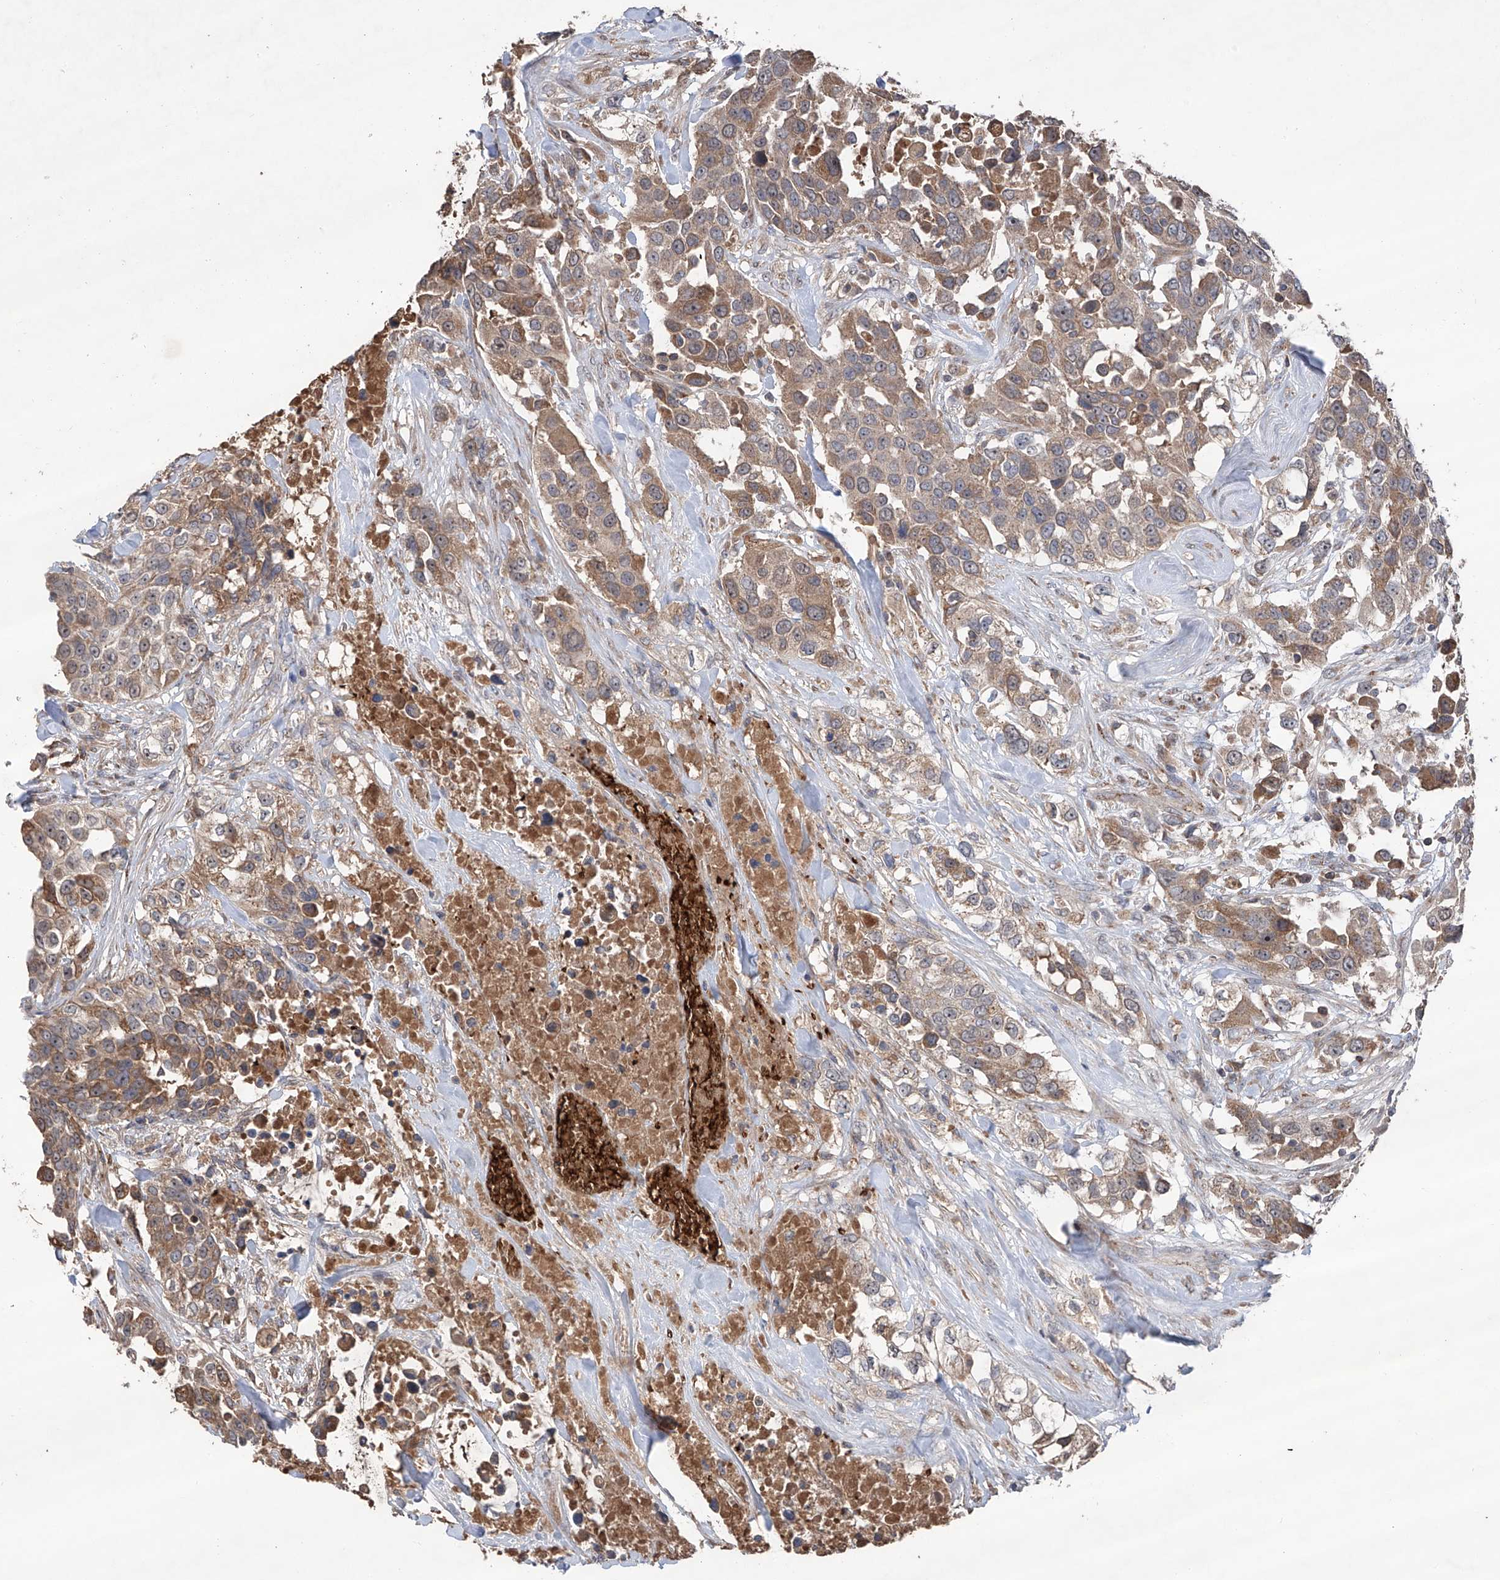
{"staining": {"intensity": "moderate", "quantity": ">75%", "location": "cytoplasmic/membranous"}, "tissue": "urothelial cancer", "cell_type": "Tumor cells", "image_type": "cancer", "snomed": [{"axis": "morphology", "description": "Urothelial carcinoma, High grade"}, {"axis": "topography", "description": "Urinary bladder"}], "caption": "Moderate cytoplasmic/membranous protein expression is seen in about >75% of tumor cells in urothelial cancer.", "gene": "EDN1", "patient": {"sex": "female", "age": 80}}